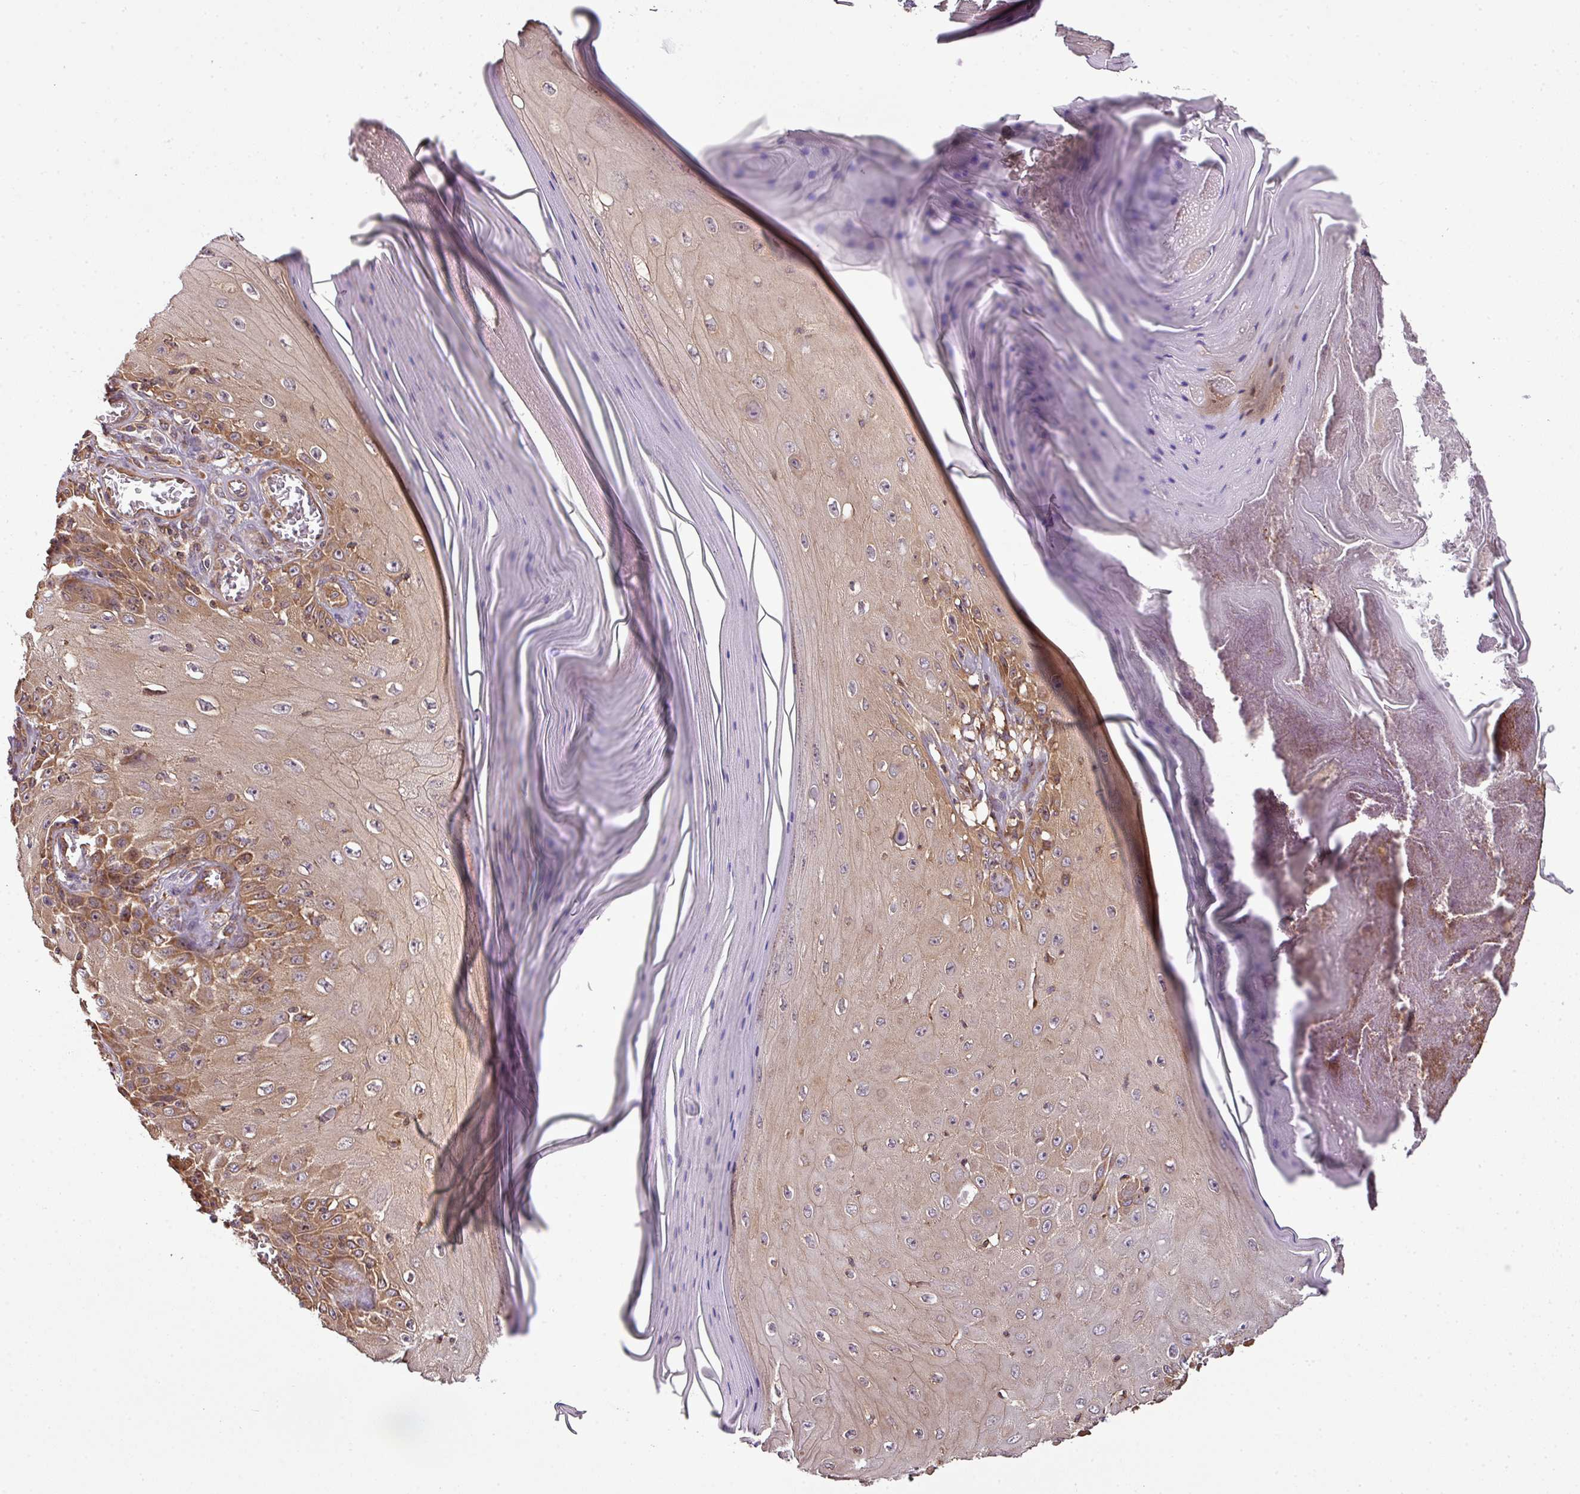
{"staining": {"intensity": "moderate", "quantity": "25%-75%", "location": "cytoplasmic/membranous,nuclear"}, "tissue": "skin cancer", "cell_type": "Tumor cells", "image_type": "cancer", "snomed": [{"axis": "morphology", "description": "Squamous cell carcinoma, NOS"}, {"axis": "topography", "description": "Skin"}], "caption": "IHC staining of squamous cell carcinoma (skin), which exhibits medium levels of moderate cytoplasmic/membranous and nuclear expression in about 25%-75% of tumor cells indicating moderate cytoplasmic/membranous and nuclear protein positivity. The staining was performed using DAB (3,3'-diaminobenzidine) (brown) for protein detection and nuclei were counterstained in hematoxylin (blue).", "gene": "VENTX", "patient": {"sex": "female", "age": 73}}